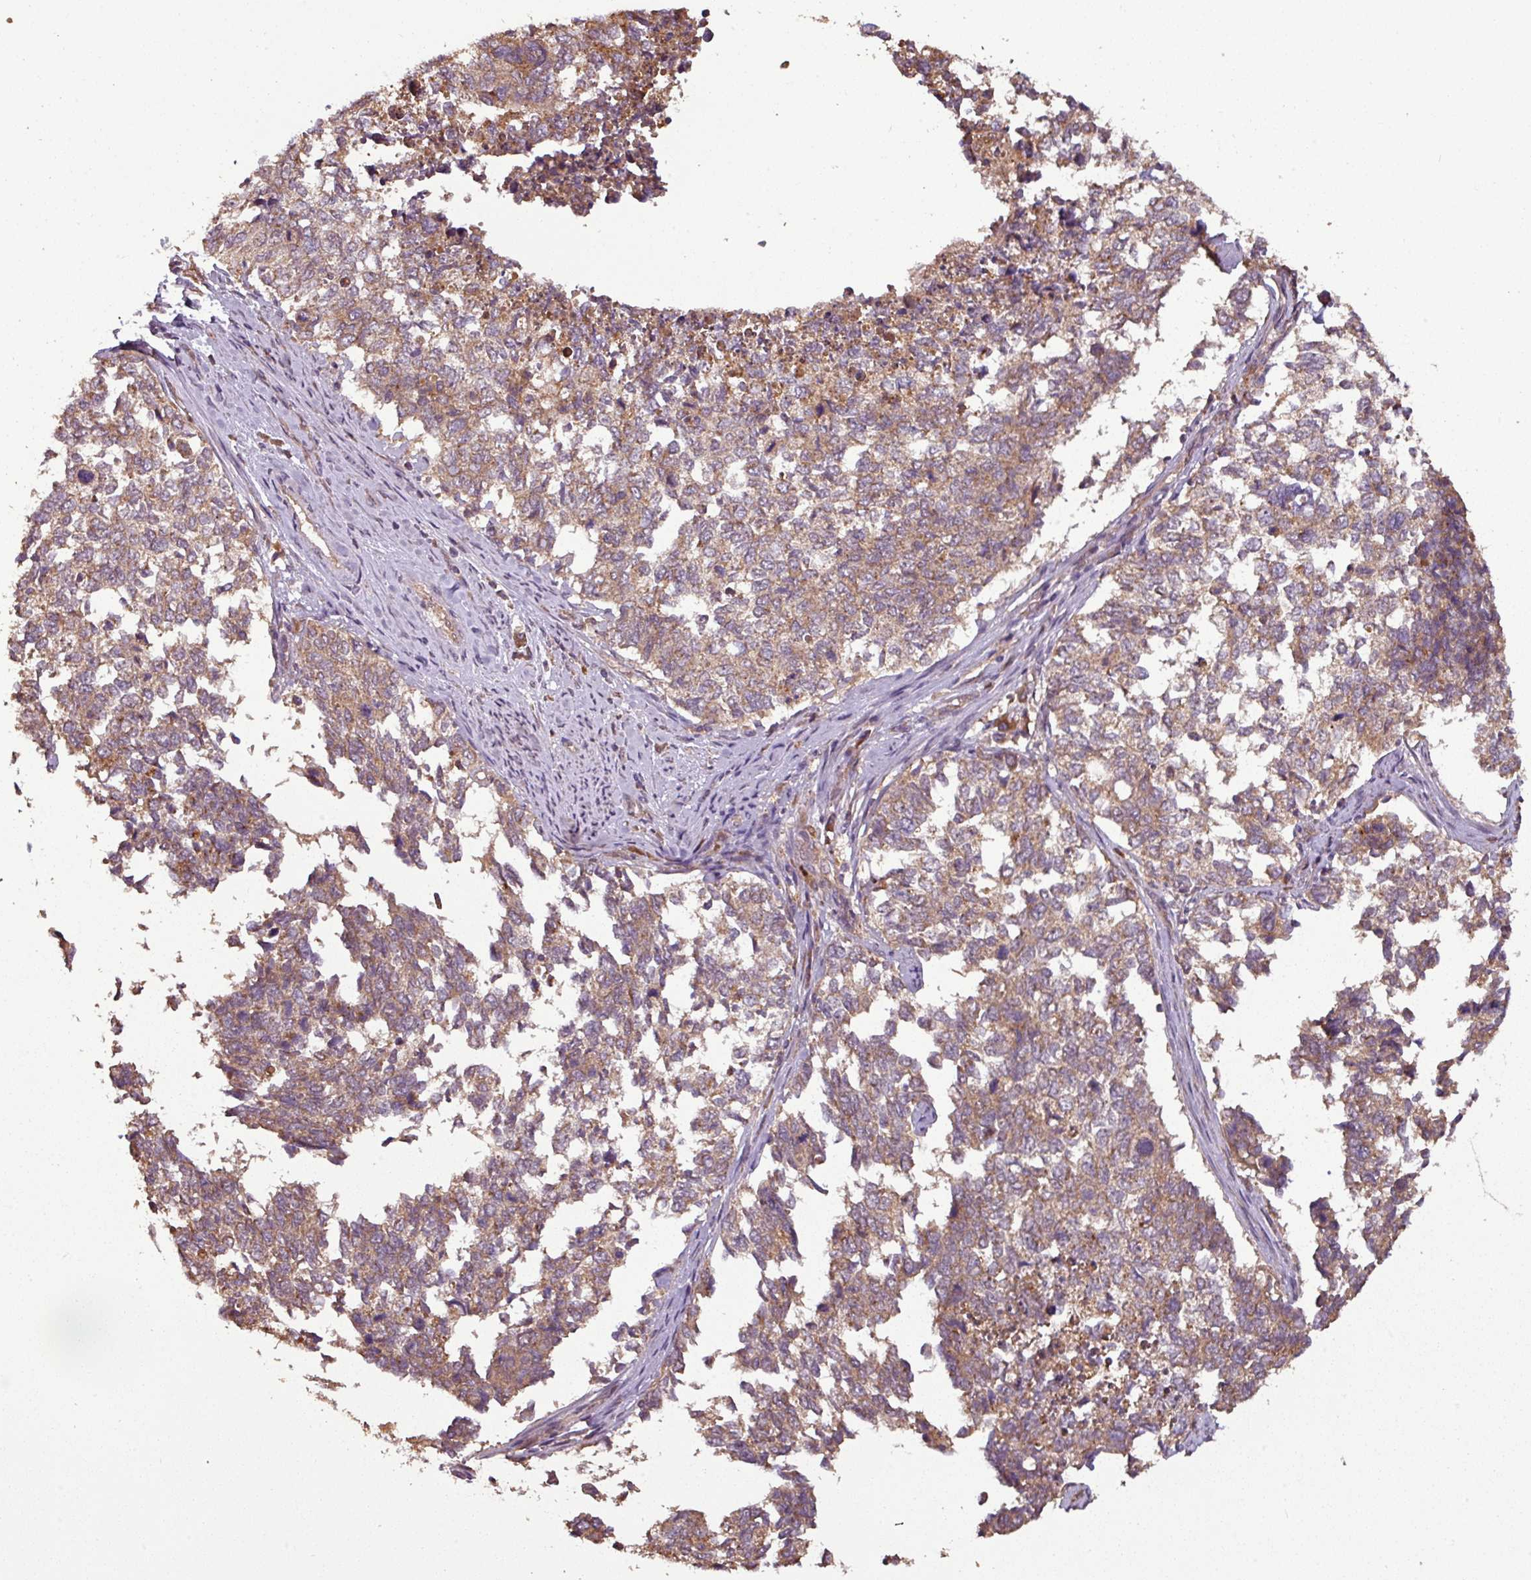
{"staining": {"intensity": "moderate", "quantity": ">75%", "location": "cytoplasmic/membranous"}, "tissue": "cervical cancer", "cell_type": "Tumor cells", "image_type": "cancer", "snomed": [{"axis": "morphology", "description": "Squamous cell carcinoma, NOS"}, {"axis": "topography", "description": "Cervix"}], "caption": "A histopathology image showing moderate cytoplasmic/membranous expression in about >75% of tumor cells in cervical cancer (squamous cell carcinoma), as visualized by brown immunohistochemical staining.", "gene": "NT5C3A", "patient": {"sex": "female", "age": 63}}